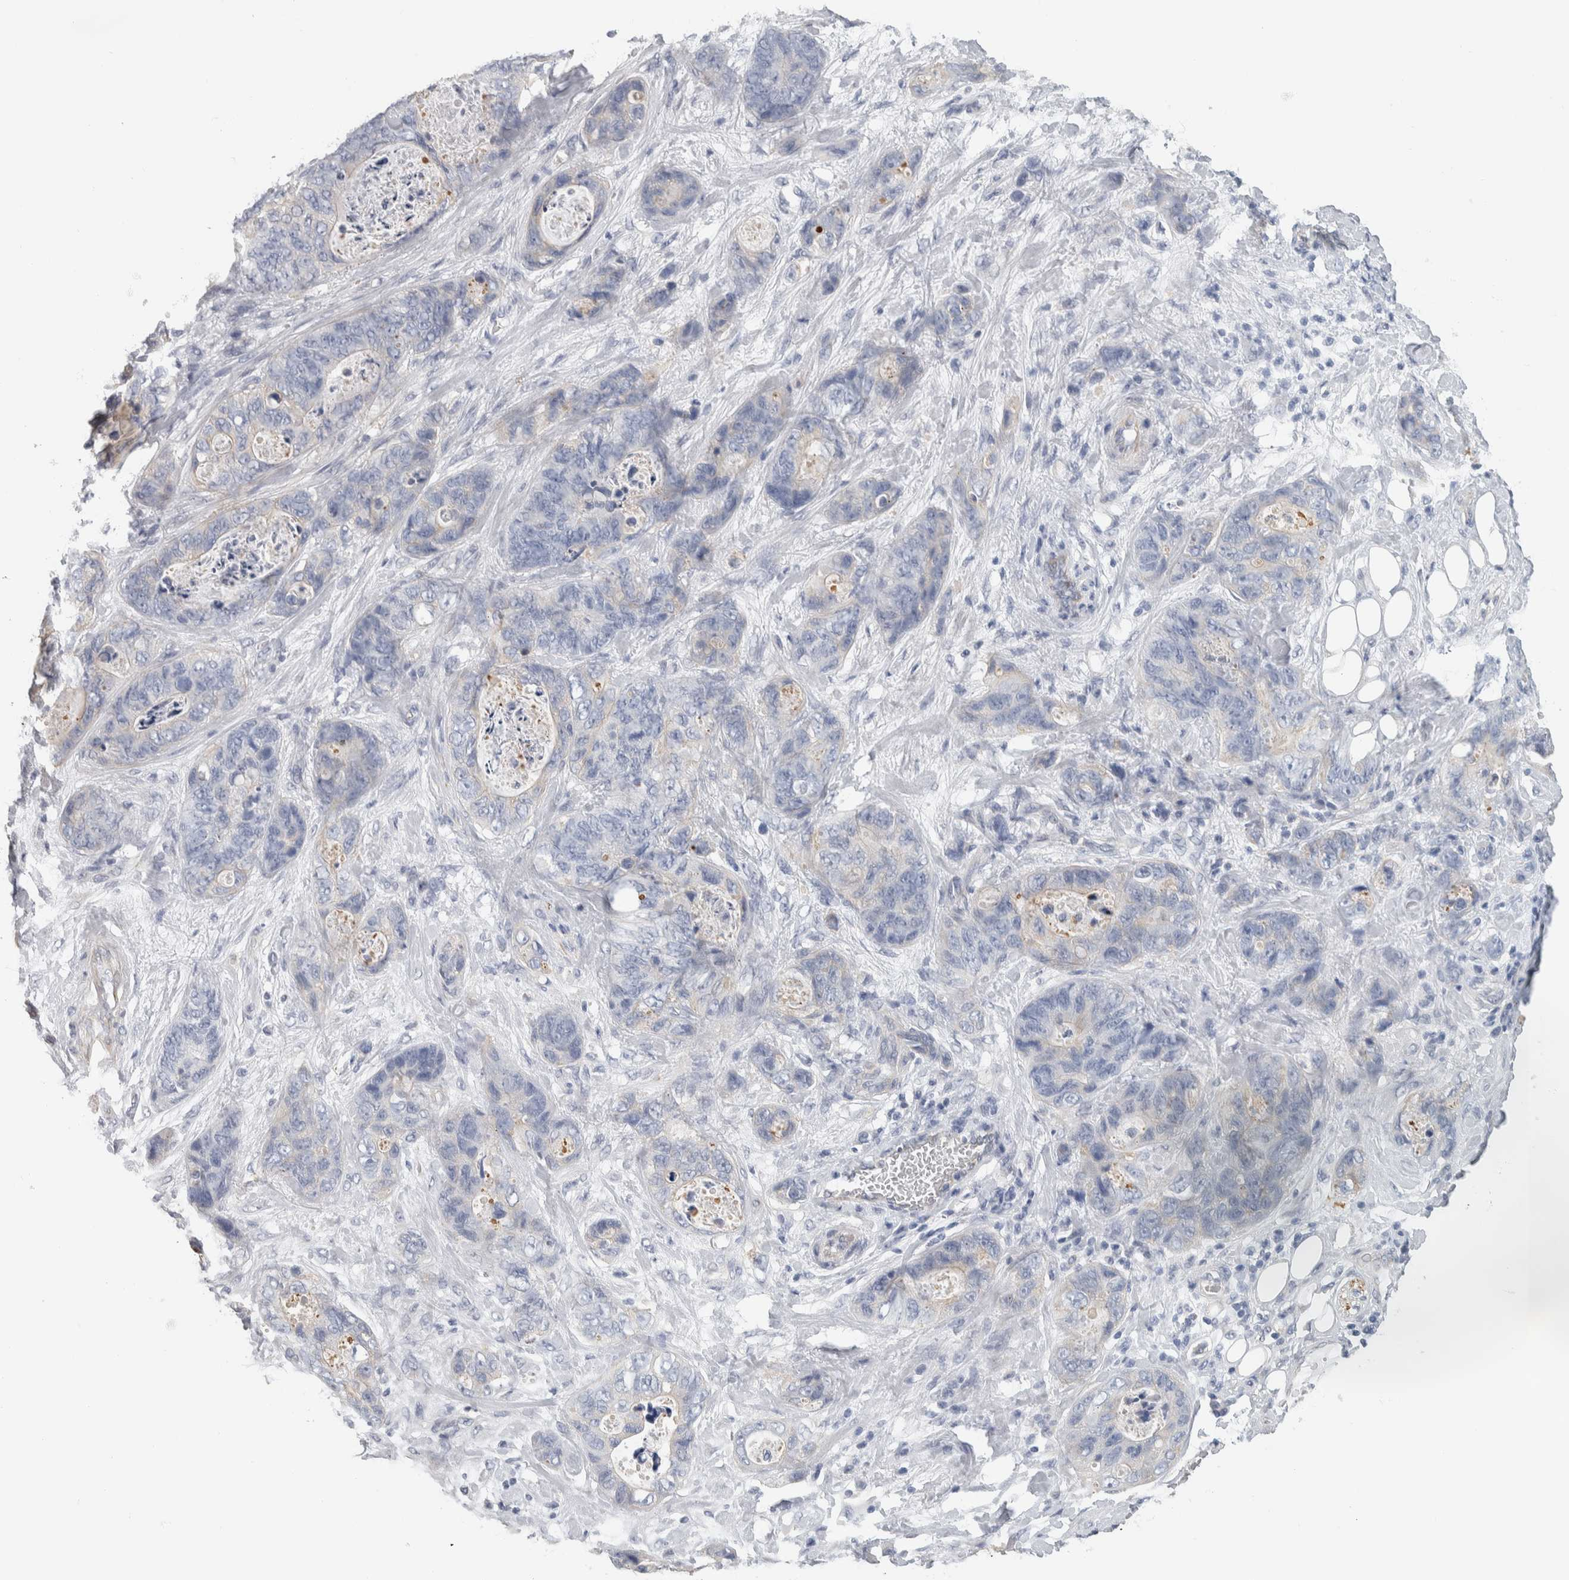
{"staining": {"intensity": "negative", "quantity": "none", "location": "none"}, "tissue": "stomach cancer", "cell_type": "Tumor cells", "image_type": "cancer", "snomed": [{"axis": "morphology", "description": "Normal tissue, NOS"}, {"axis": "morphology", "description": "Adenocarcinoma, NOS"}, {"axis": "topography", "description": "Stomach"}], "caption": "The immunohistochemistry photomicrograph has no significant expression in tumor cells of adenocarcinoma (stomach) tissue.", "gene": "NEFM", "patient": {"sex": "female", "age": 89}}